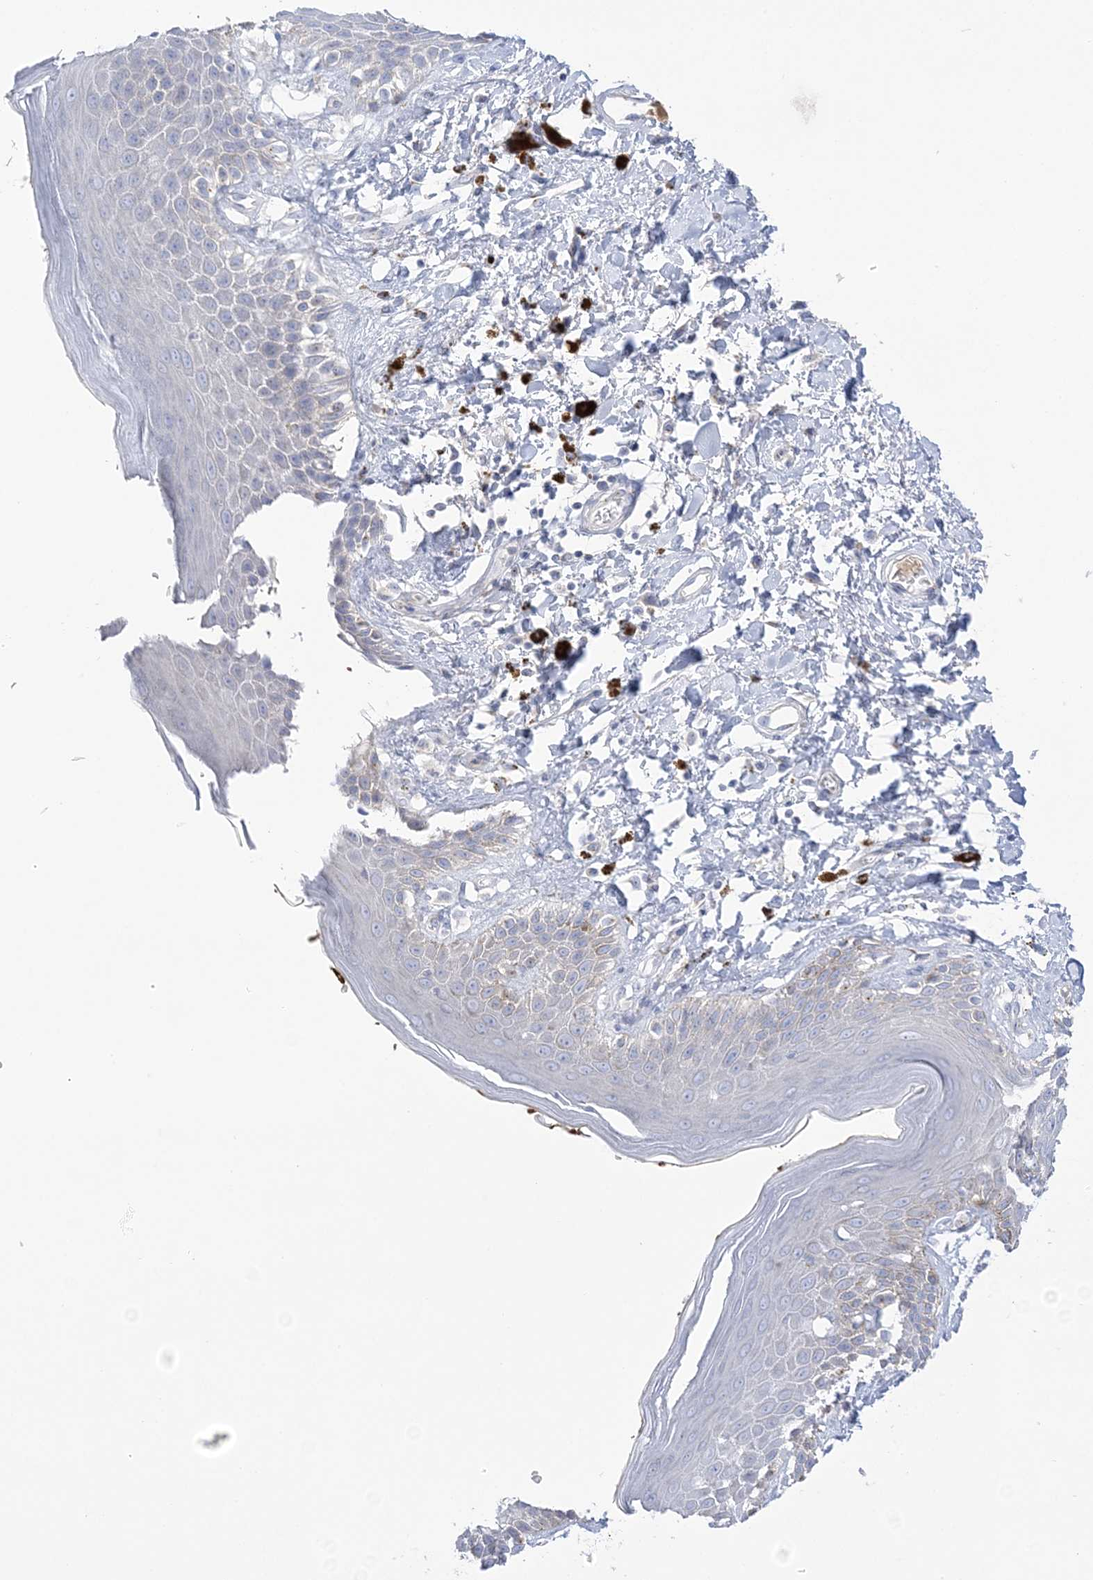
{"staining": {"intensity": "moderate", "quantity": "<25%", "location": "cytoplasmic/membranous"}, "tissue": "skin", "cell_type": "Epidermal cells", "image_type": "normal", "snomed": [{"axis": "morphology", "description": "Normal tissue, NOS"}, {"axis": "topography", "description": "Anal"}], "caption": "DAB immunohistochemical staining of unremarkable human skin reveals moderate cytoplasmic/membranous protein staining in about <25% of epidermal cells.", "gene": "SEMA3D", "patient": {"sex": "female", "age": 78}}